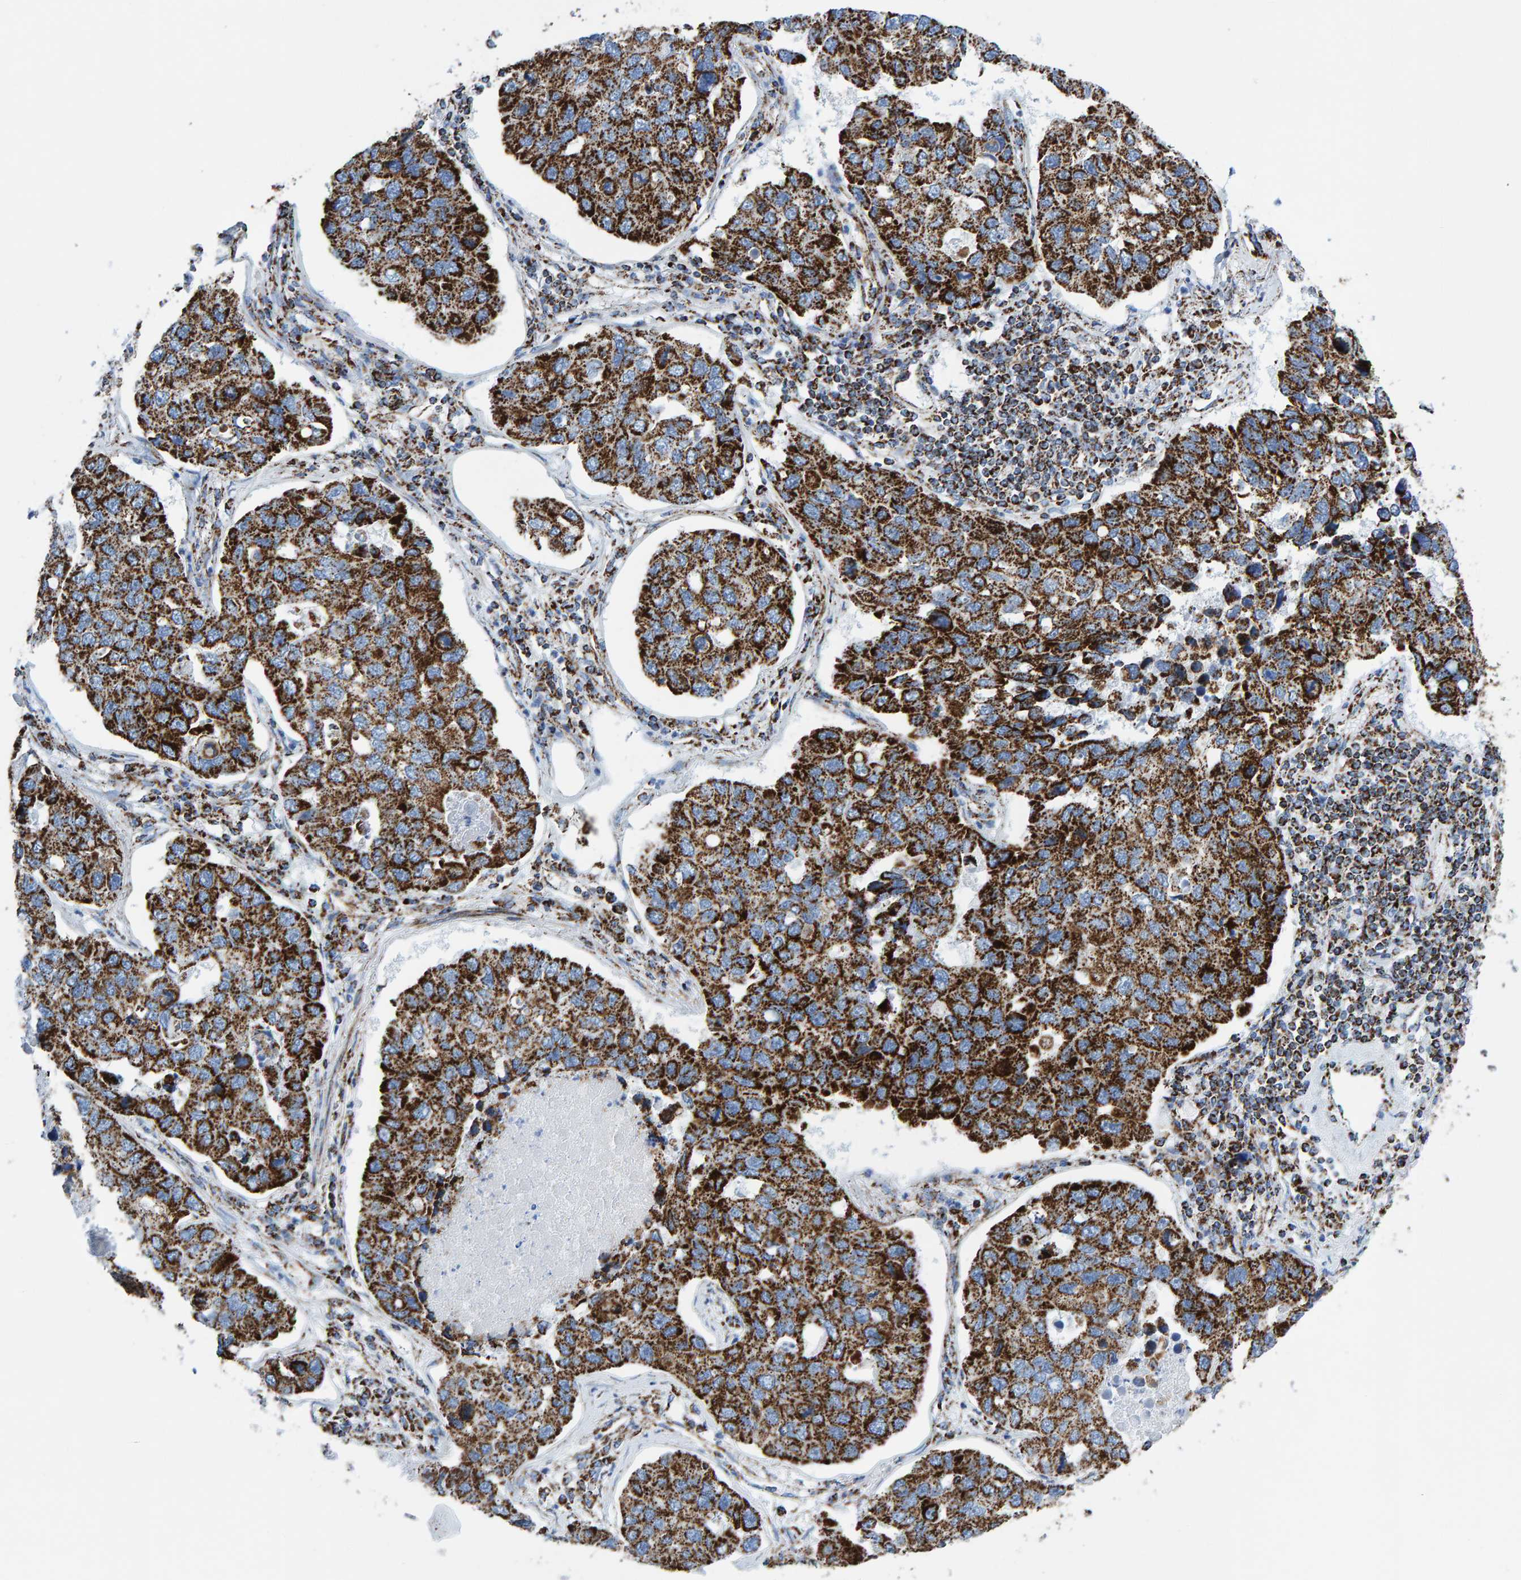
{"staining": {"intensity": "strong", "quantity": ">75%", "location": "cytoplasmic/membranous"}, "tissue": "lung cancer", "cell_type": "Tumor cells", "image_type": "cancer", "snomed": [{"axis": "morphology", "description": "Adenocarcinoma, NOS"}, {"axis": "topography", "description": "Lung"}], "caption": "Lung cancer (adenocarcinoma) stained for a protein (brown) demonstrates strong cytoplasmic/membranous positive expression in about >75% of tumor cells.", "gene": "ENSG00000262660", "patient": {"sex": "male", "age": 64}}